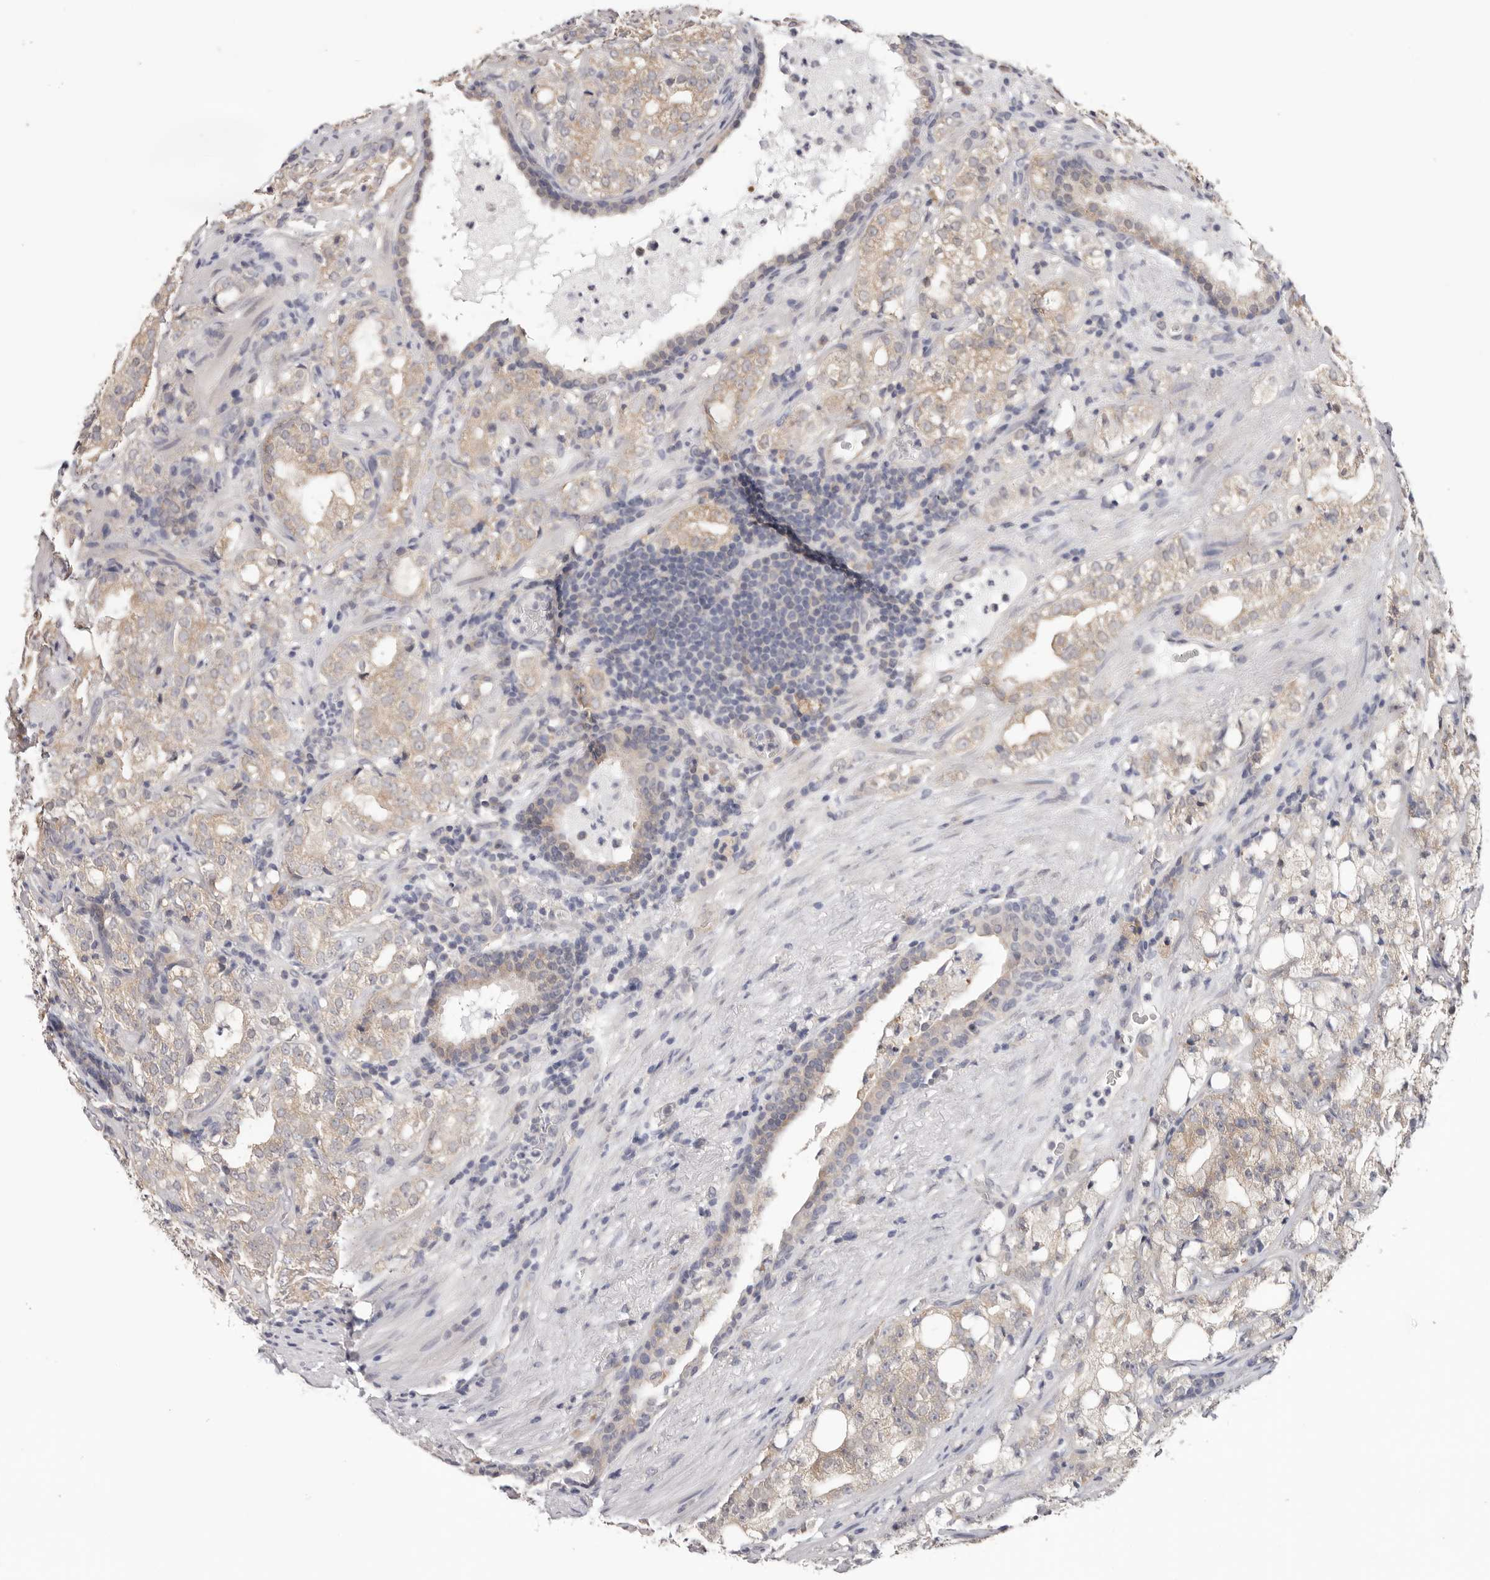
{"staining": {"intensity": "weak", "quantity": "<25%", "location": "cytoplasmic/membranous"}, "tissue": "prostate cancer", "cell_type": "Tumor cells", "image_type": "cancer", "snomed": [{"axis": "morphology", "description": "Adenocarcinoma, High grade"}, {"axis": "topography", "description": "Prostate"}], "caption": "This histopathology image is of prostate cancer (adenocarcinoma (high-grade)) stained with immunohistochemistry (IHC) to label a protein in brown with the nuclei are counter-stained blue. There is no expression in tumor cells. Brightfield microscopy of immunohistochemistry stained with DAB (3,3'-diaminobenzidine) (brown) and hematoxylin (blue), captured at high magnification.", "gene": "WDR77", "patient": {"sex": "male", "age": 64}}